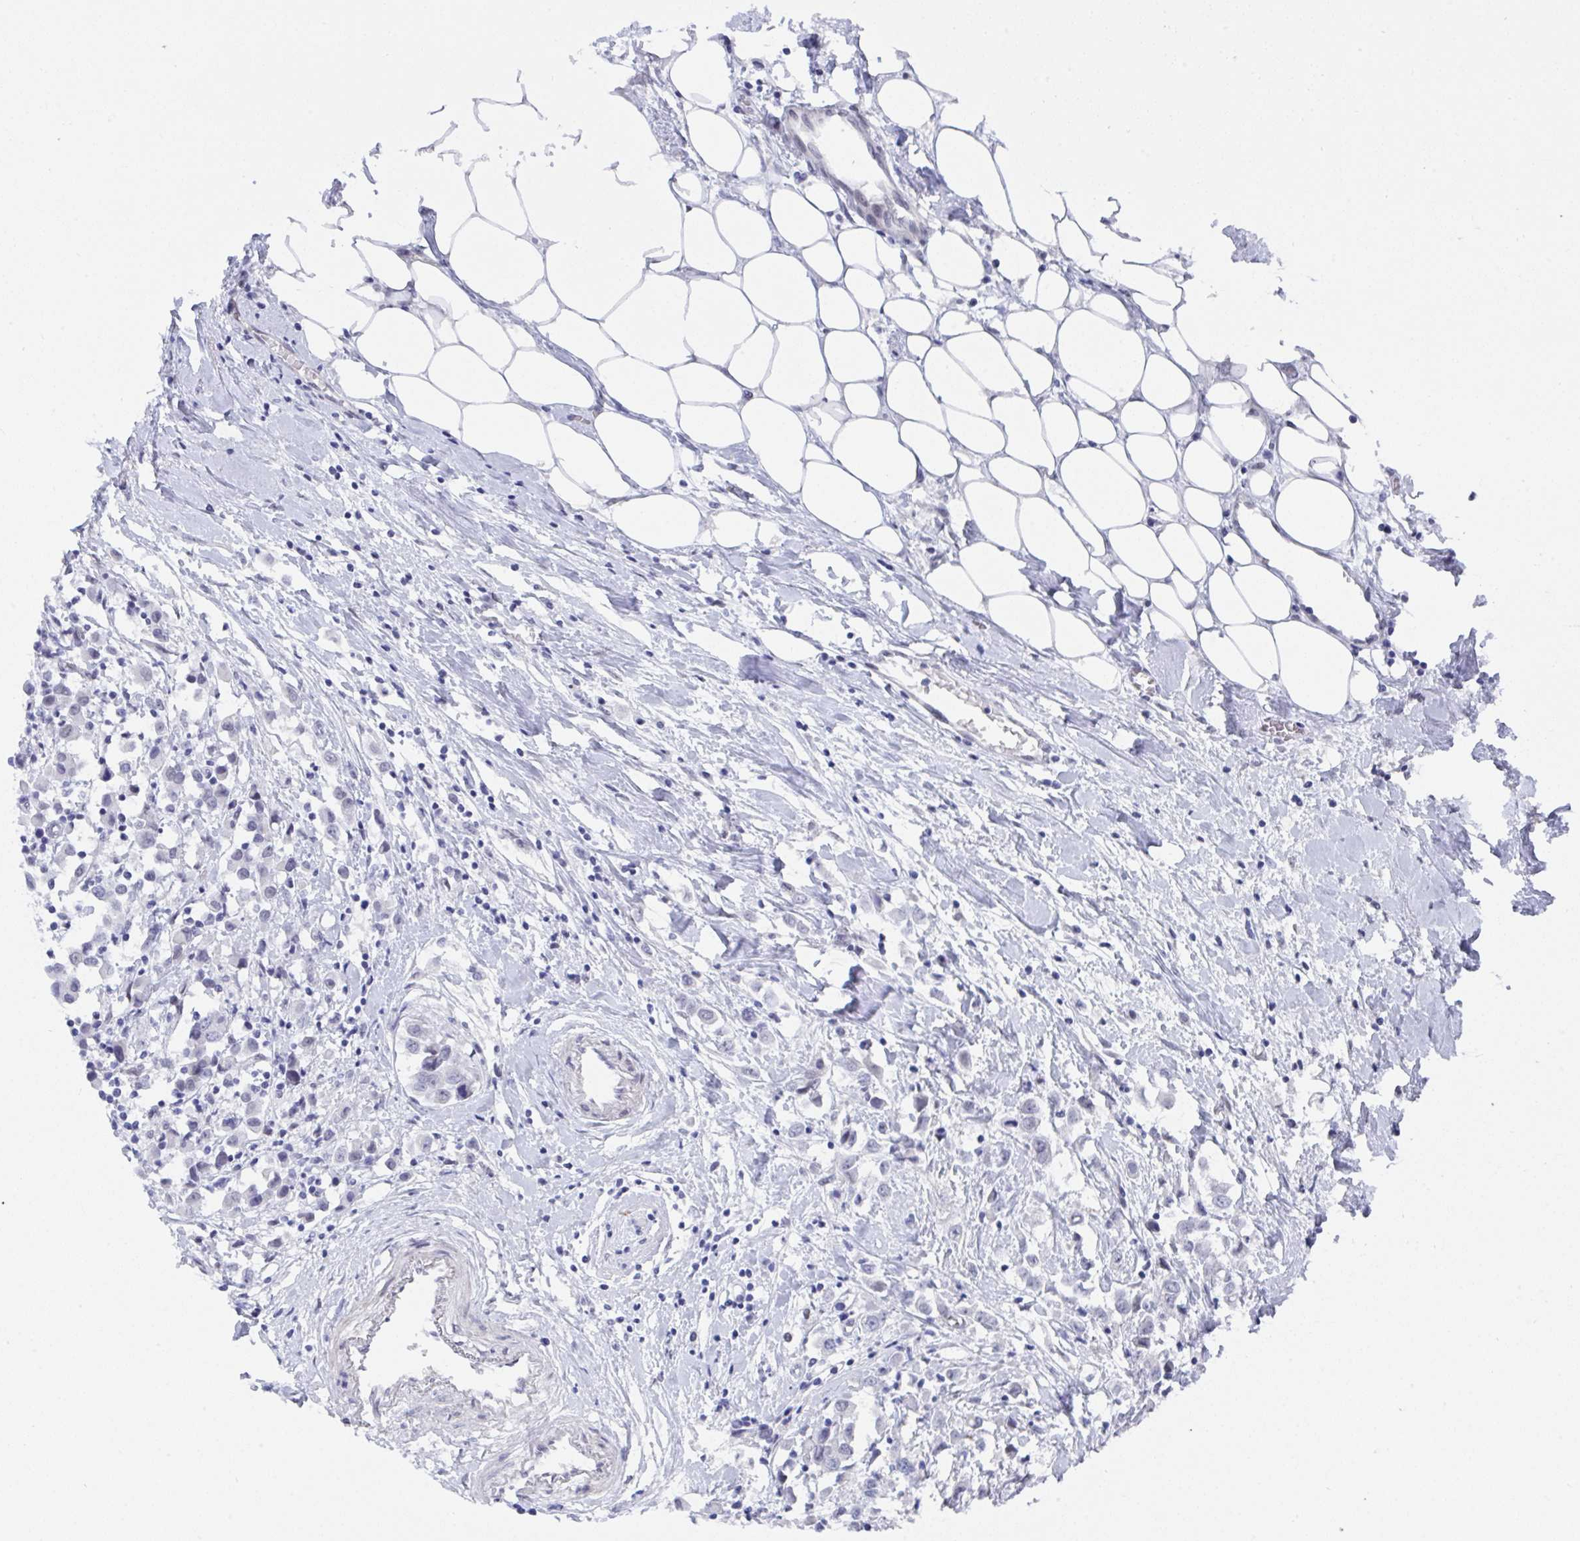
{"staining": {"intensity": "negative", "quantity": "none", "location": "none"}, "tissue": "breast cancer", "cell_type": "Tumor cells", "image_type": "cancer", "snomed": [{"axis": "morphology", "description": "Duct carcinoma"}, {"axis": "topography", "description": "Breast"}], "caption": "Immunohistochemistry photomicrograph of neoplastic tissue: human breast cancer stained with DAB displays no significant protein positivity in tumor cells.", "gene": "MFSD4A", "patient": {"sex": "female", "age": 61}}